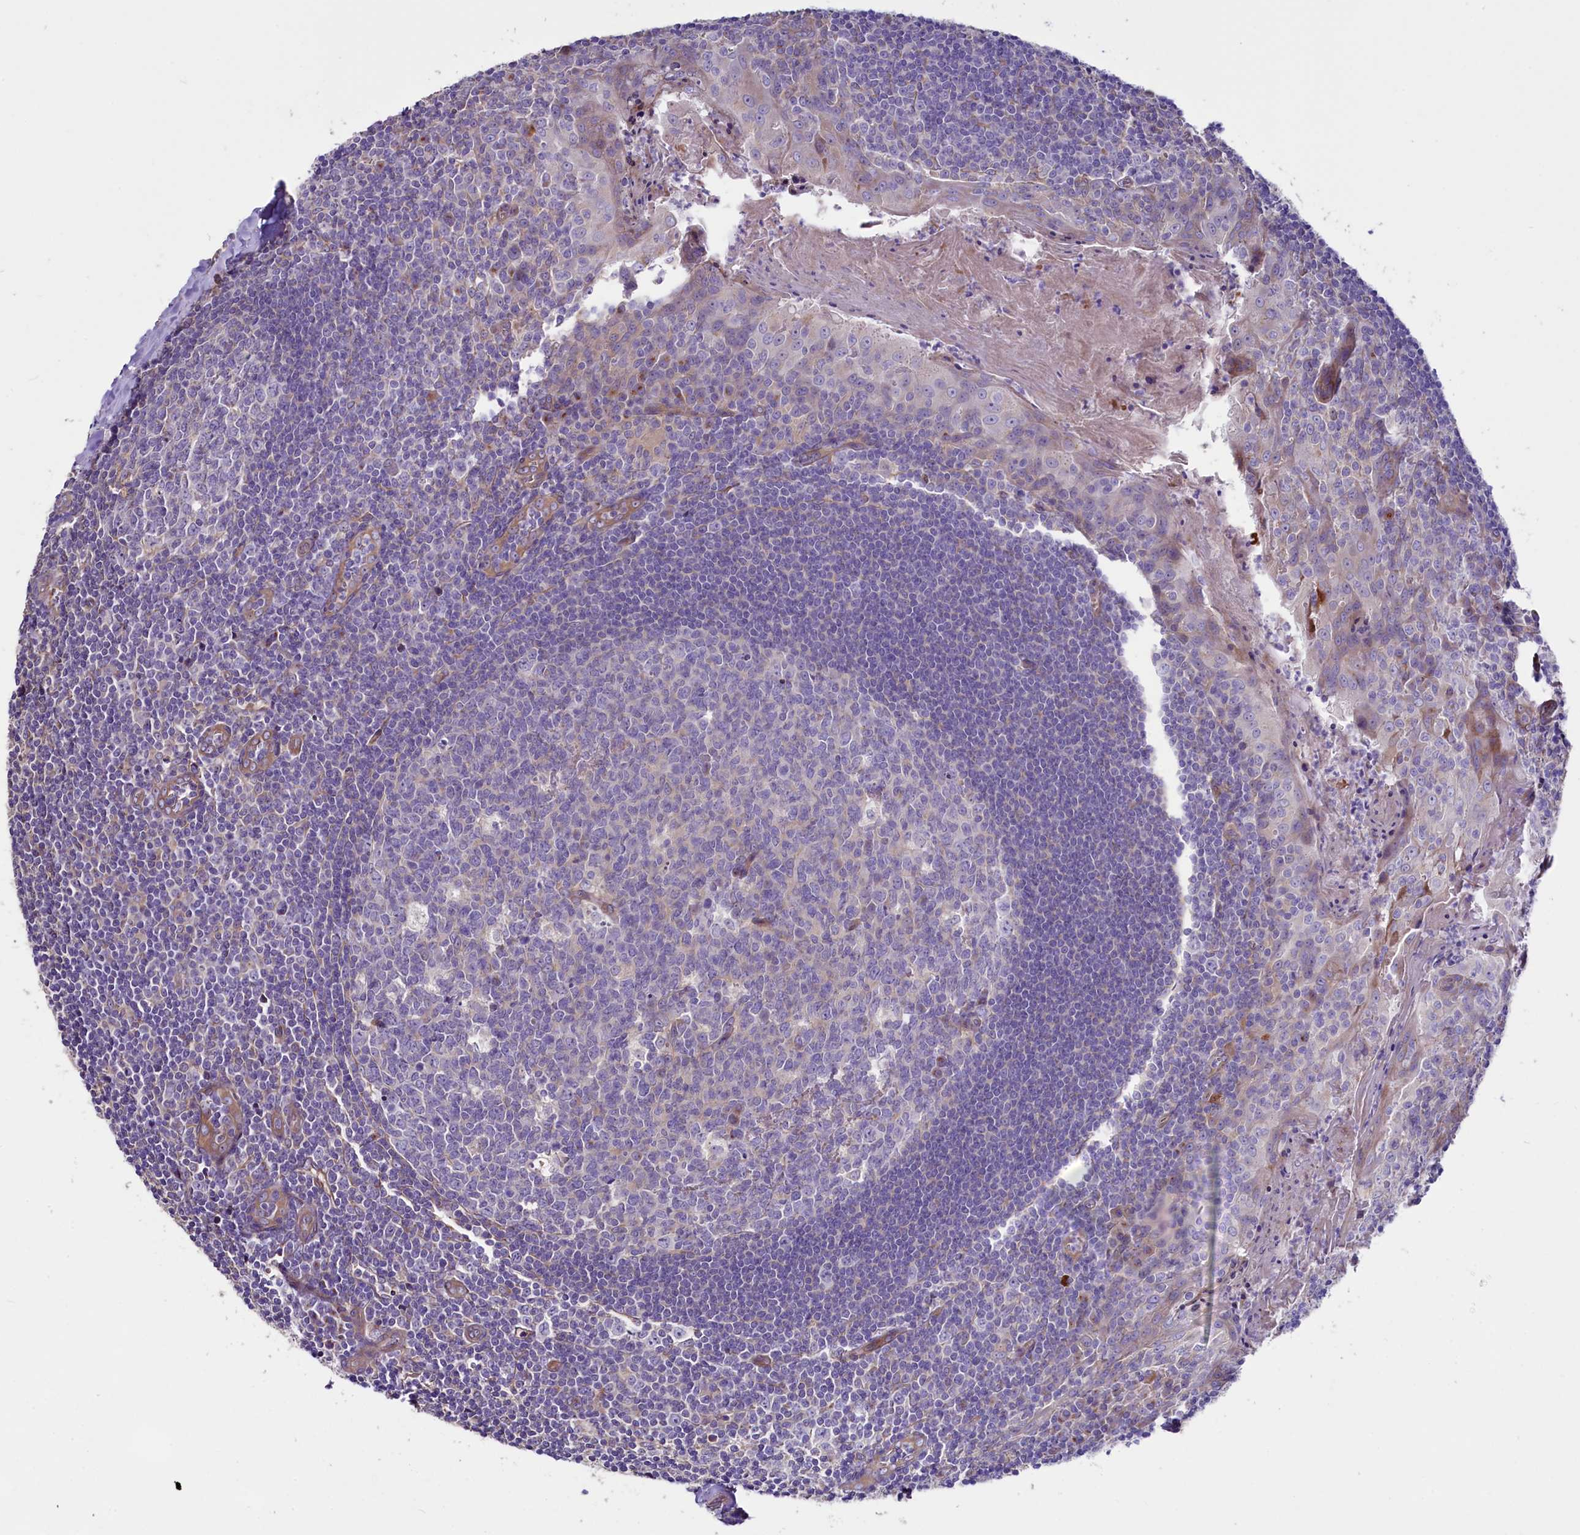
{"staining": {"intensity": "negative", "quantity": "none", "location": "none"}, "tissue": "tonsil", "cell_type": "Germinal center cells", "image_type": "normal", "snomed": [{"axis": "morphology", "description": "Normal tissue, NOS"}, {"axis": "topography", "description": "Tonsil"}], "caption": "Immunohistochemistry of benign human tonsil displays no expression in germinal center cells.", "gene": "GPR108", "patient": {"sex": "male", "age": 27}}